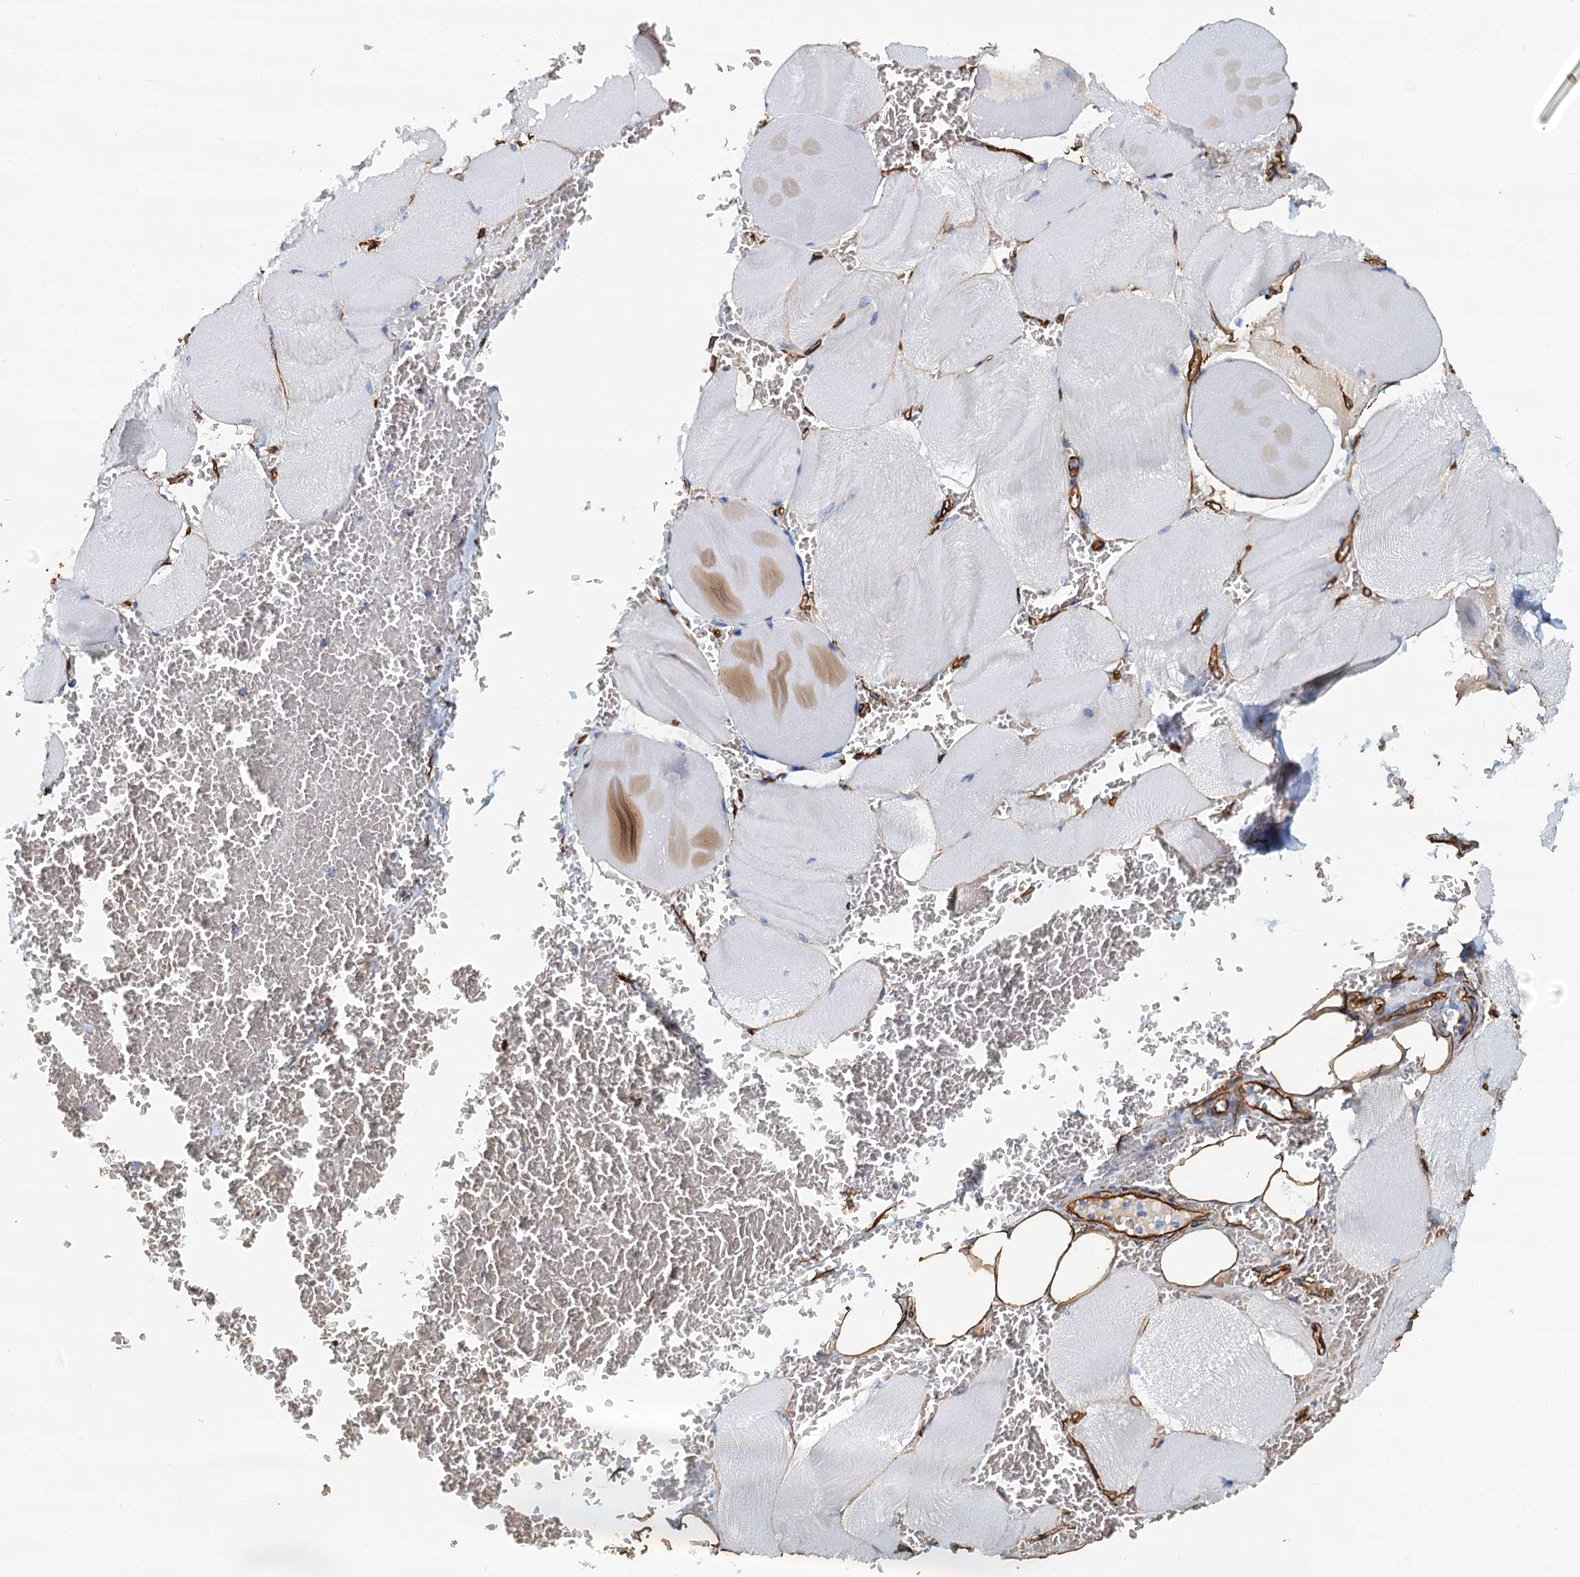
{"staining": {"intensity": "negative", "quantity": "none", "location": "none"}, "tissue": "skeletal muscle", "cell_type": "Myocytes", "image_type": "normal", "snomed": [{"axis": "morphology", "description": "Normal tissue, NOS"}, {"axis": "morphology", "description": "Basal cell carcinoma"}, {"axis": "topography", "description": "Skeletal muscle"}], "caption": "IHC of unremarkable skeletal muscle exhibits no positivity in myocytes.", "gene": "DGKG", "patient": {"sex": "female", "age": 64}}